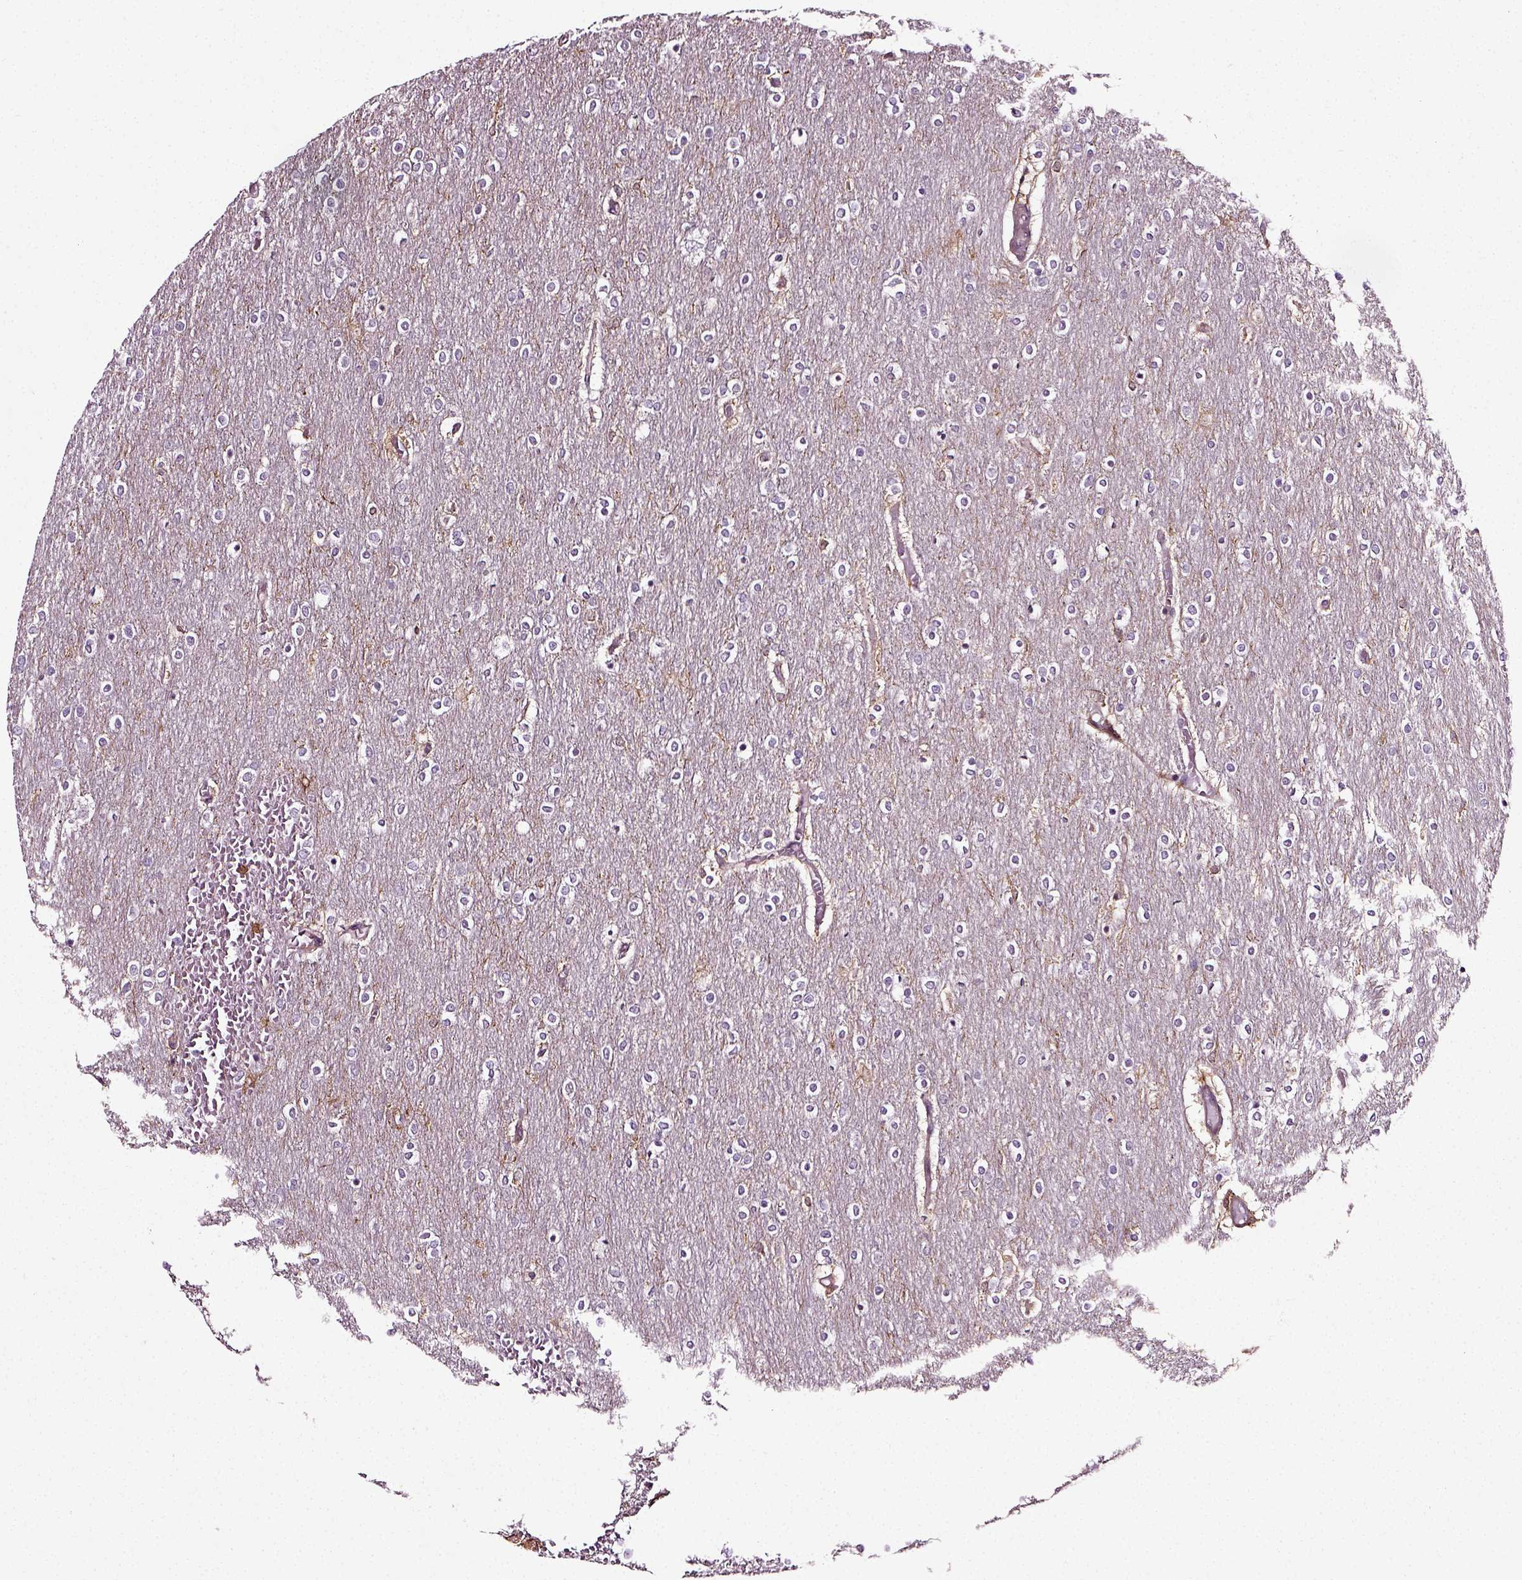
{"staining": {"intensity": "negative", "quantity": "none", "location": "none"}, "tissue": "glioma", "cell_type": "Tumor cells", "image_type": "cancer", "snomed": [{"axis": "morphology", "description": "Glioma, malignant, High grade"}, {"axis": "topography", "description": "Brain"}], "caption": "This is an immunohistochemistry (IHC) photomicrograph of human glioma. There is no positivity in tumor cells.", "gene": "RHOF", "patient": {"sex": "female", "age": 61}}